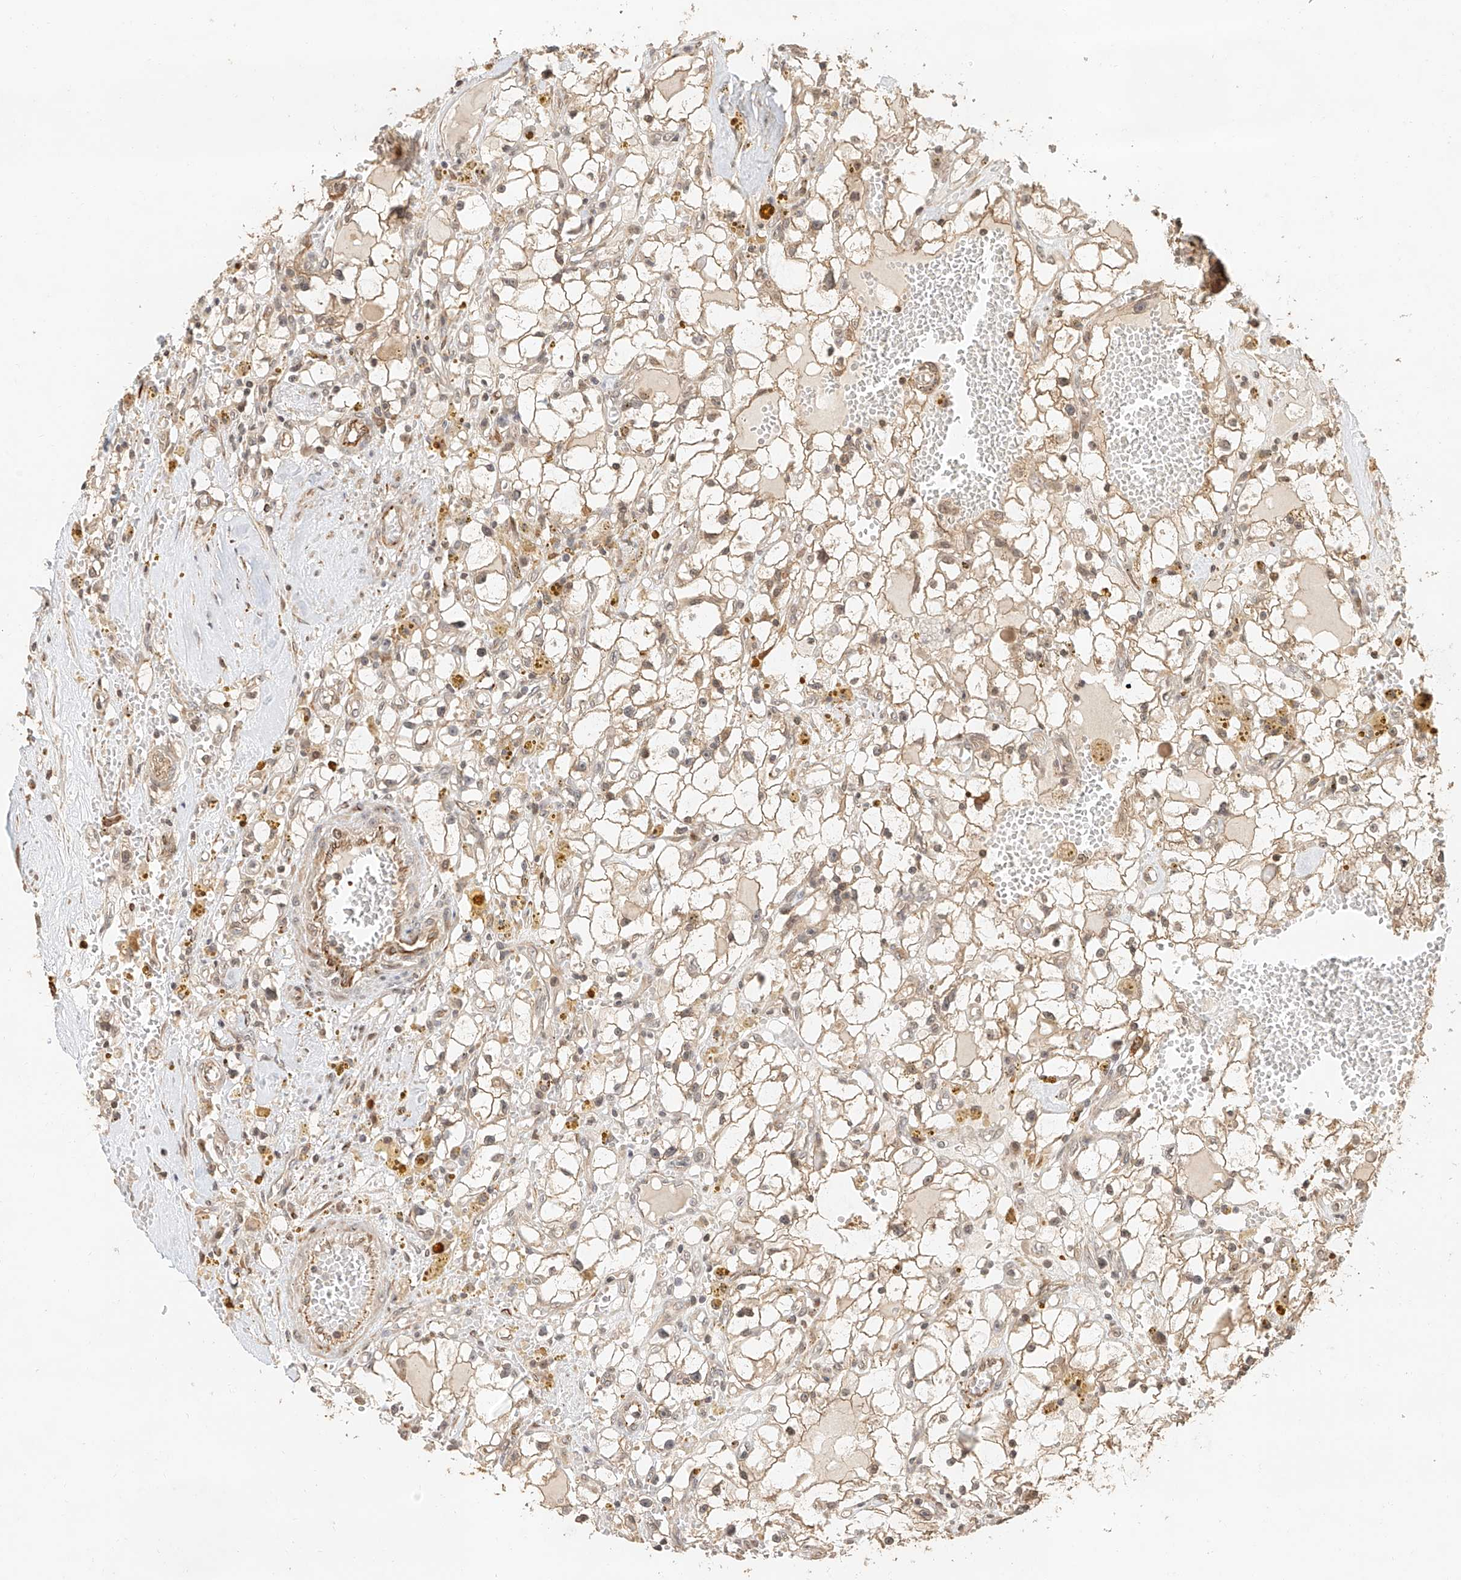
{"staining": {"intensity": "weak", "quantity": "25%-75%", "location": "cytoplasmic/membranous"}, "tissue": "renal cancer", "cell_type": "Tumor cells", "image_type": "cancer", "snomed": [{"axis": "morphology", "description": "Adenocarcinoma, NOS"}, {"axis": "topography", "description": "Kidney"}], "caption": "Renal adenocarcinoma stained with a brown dye displays weak cytoplasmic/membranous positive positivity in approximately 25%-75% of tumor cells.", "gene": "NAP1L1", "patient": {"sex": "male", "age": 56}}